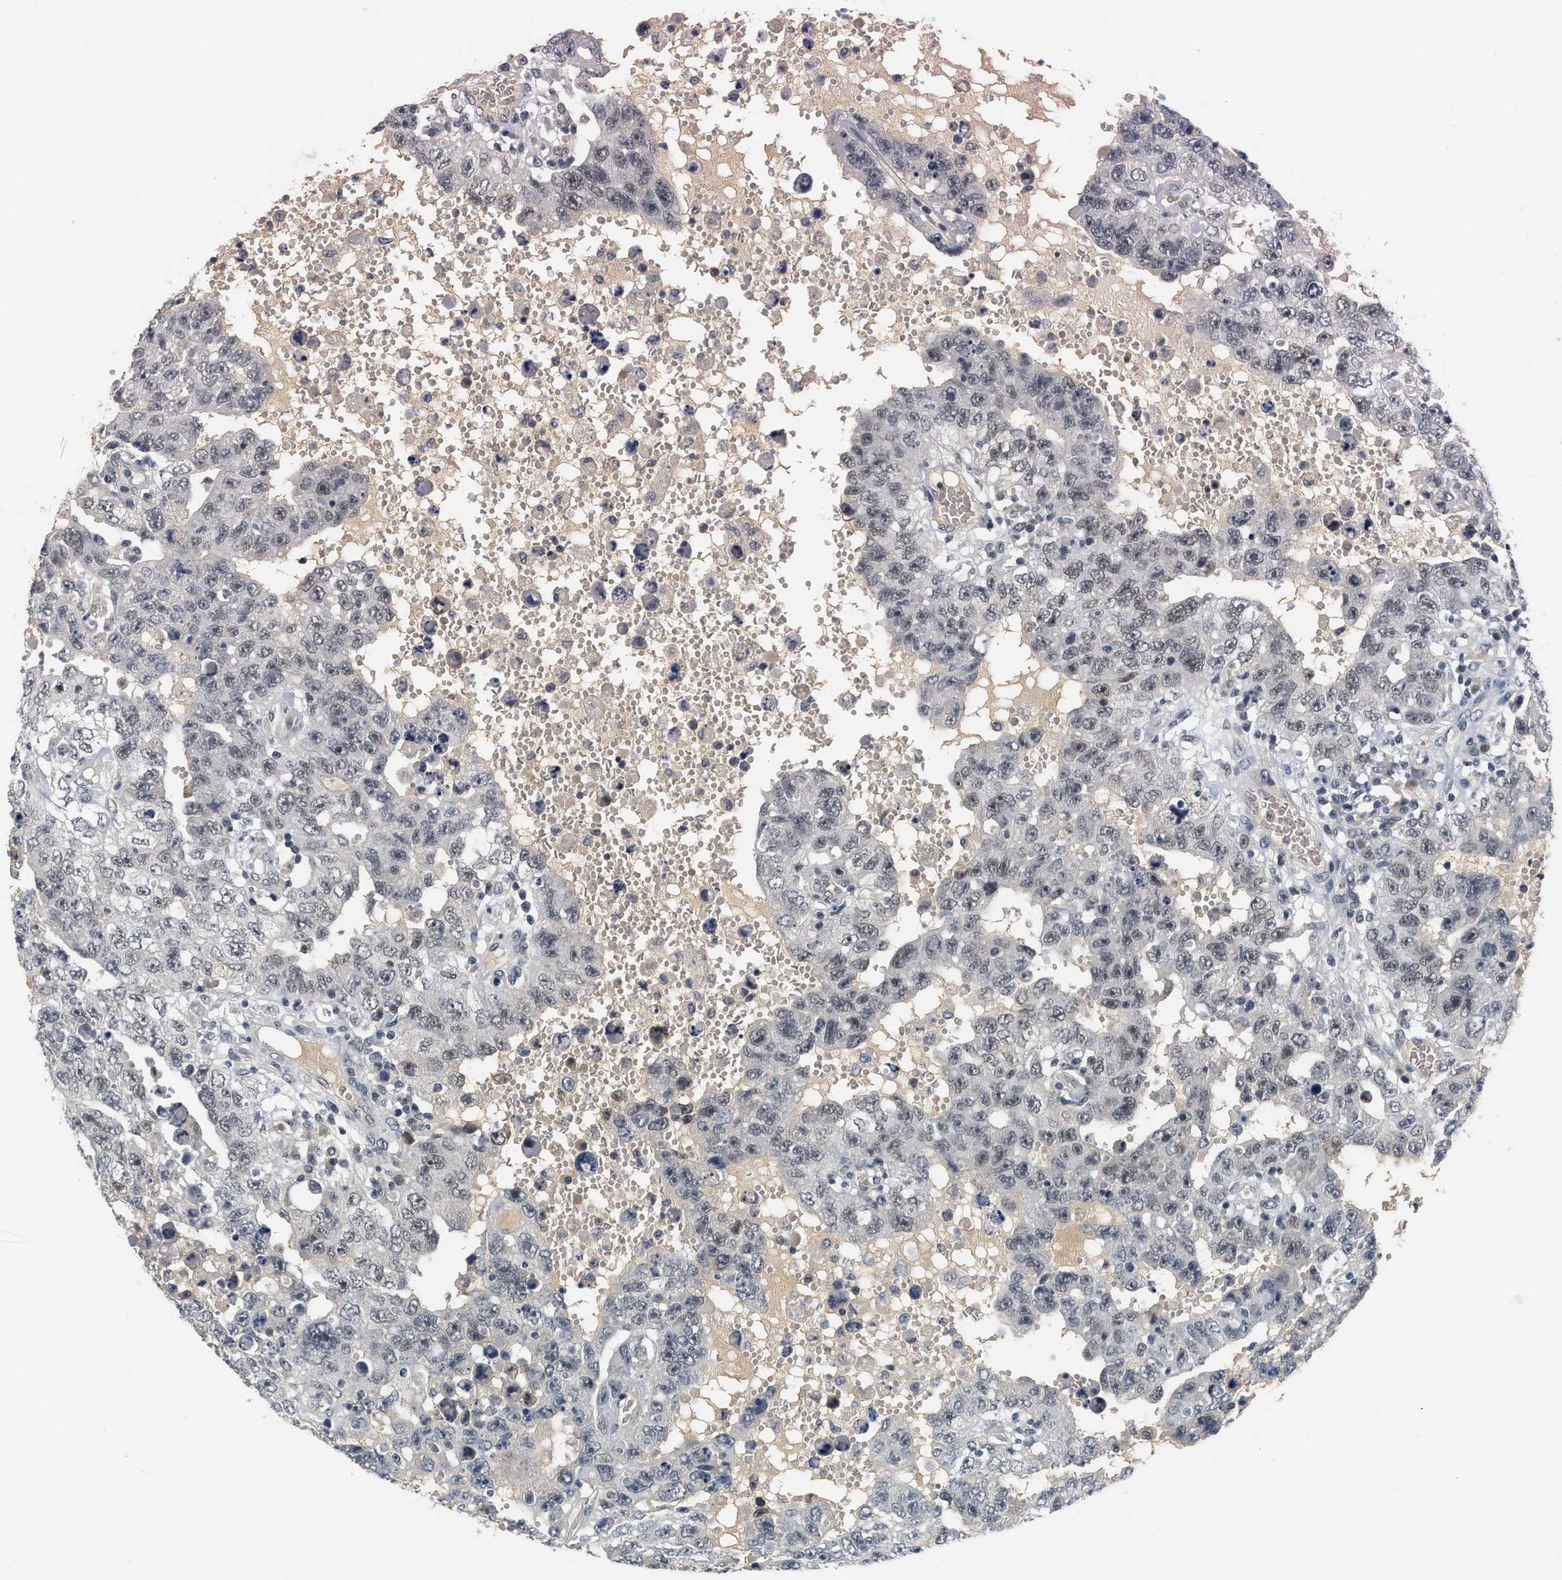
{"staining": {"intensity": "weak", "quantity": "<25%", "location": "nuclear"}, "tissue": "testis cancer", "cell_type": "Tumor cells", "image_type": "cancer", "snomed": [{"axis": "morphology", "description": "Carcinoma, Embryonal, NOS"}, {"axis": "topography", "description": "Testis"}], "caption": "DAB (3,3'-diaminobenzidine) immunohistochemical staining of human testis embryonal carcinoma demonstrates no significant expression in tumor cells. (DAB (3,3'-diaminobenzidine) immunohistochemistry with hematoxylin counter stain).", "gene": "MZF1", "patient": {"sex": "male", "age": 26}}